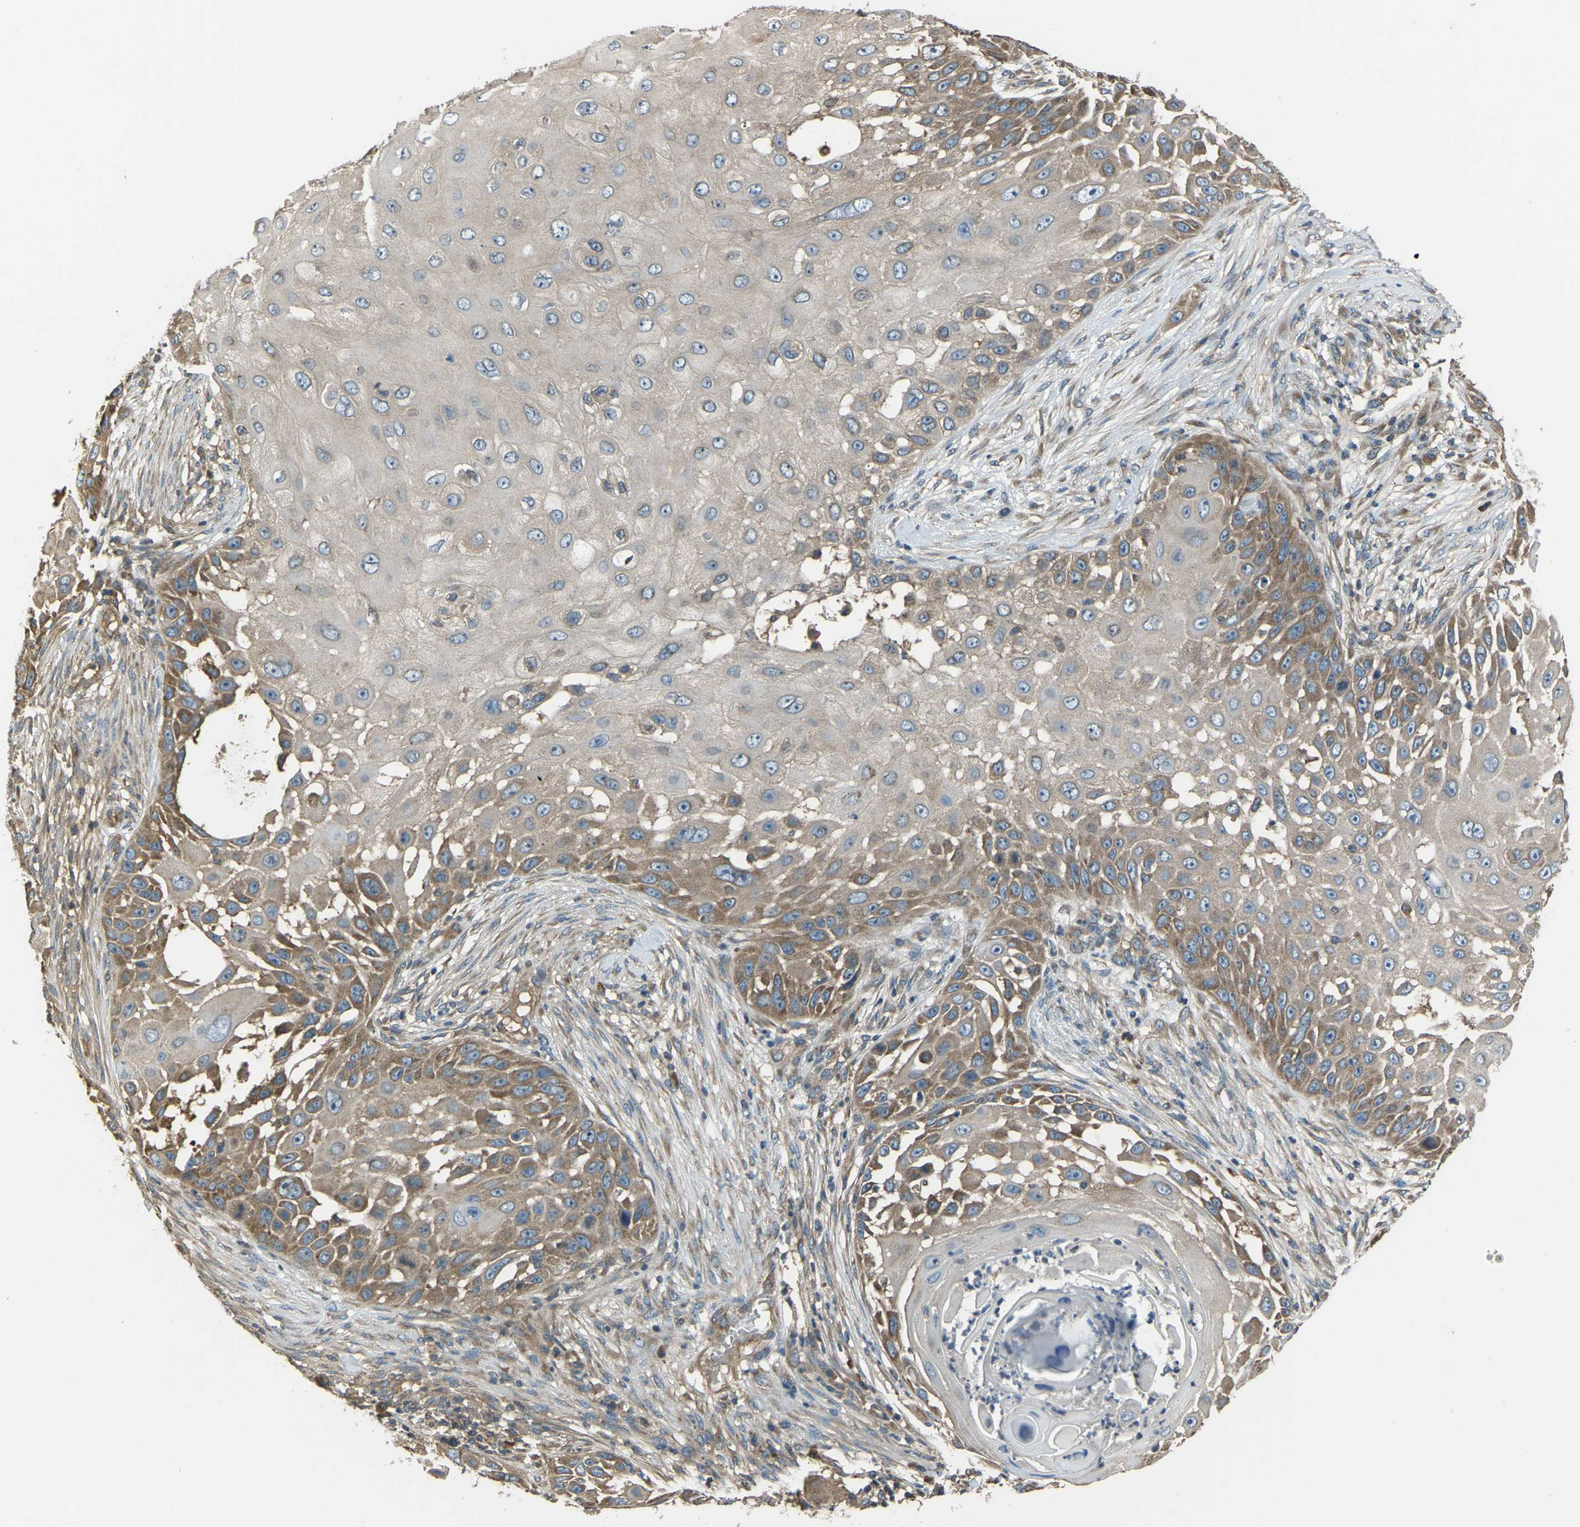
{"staining": {"intensity": "moderate", "quantity": "25%-75%", "location": "cytoplasmic/membranous"}, "tissue": "skin cancer", "cell_type": "Tumor cells", "image_type": "cancer", "snomed": [{"axis": "morphology", "description": "Squamous cell carcinoma, NOS"}, {"axis": "topography", "description": "Skin"}], "caption": "Skin cancer tissue demonstrates moderate cytoplasmic/membranous positivity in about 25%-75% of tumor cells (Brightfield microscopy of DAB IHC at high magnification).", "gene": "AIMP1", "patient": {"sex": "female", "age": 44}}